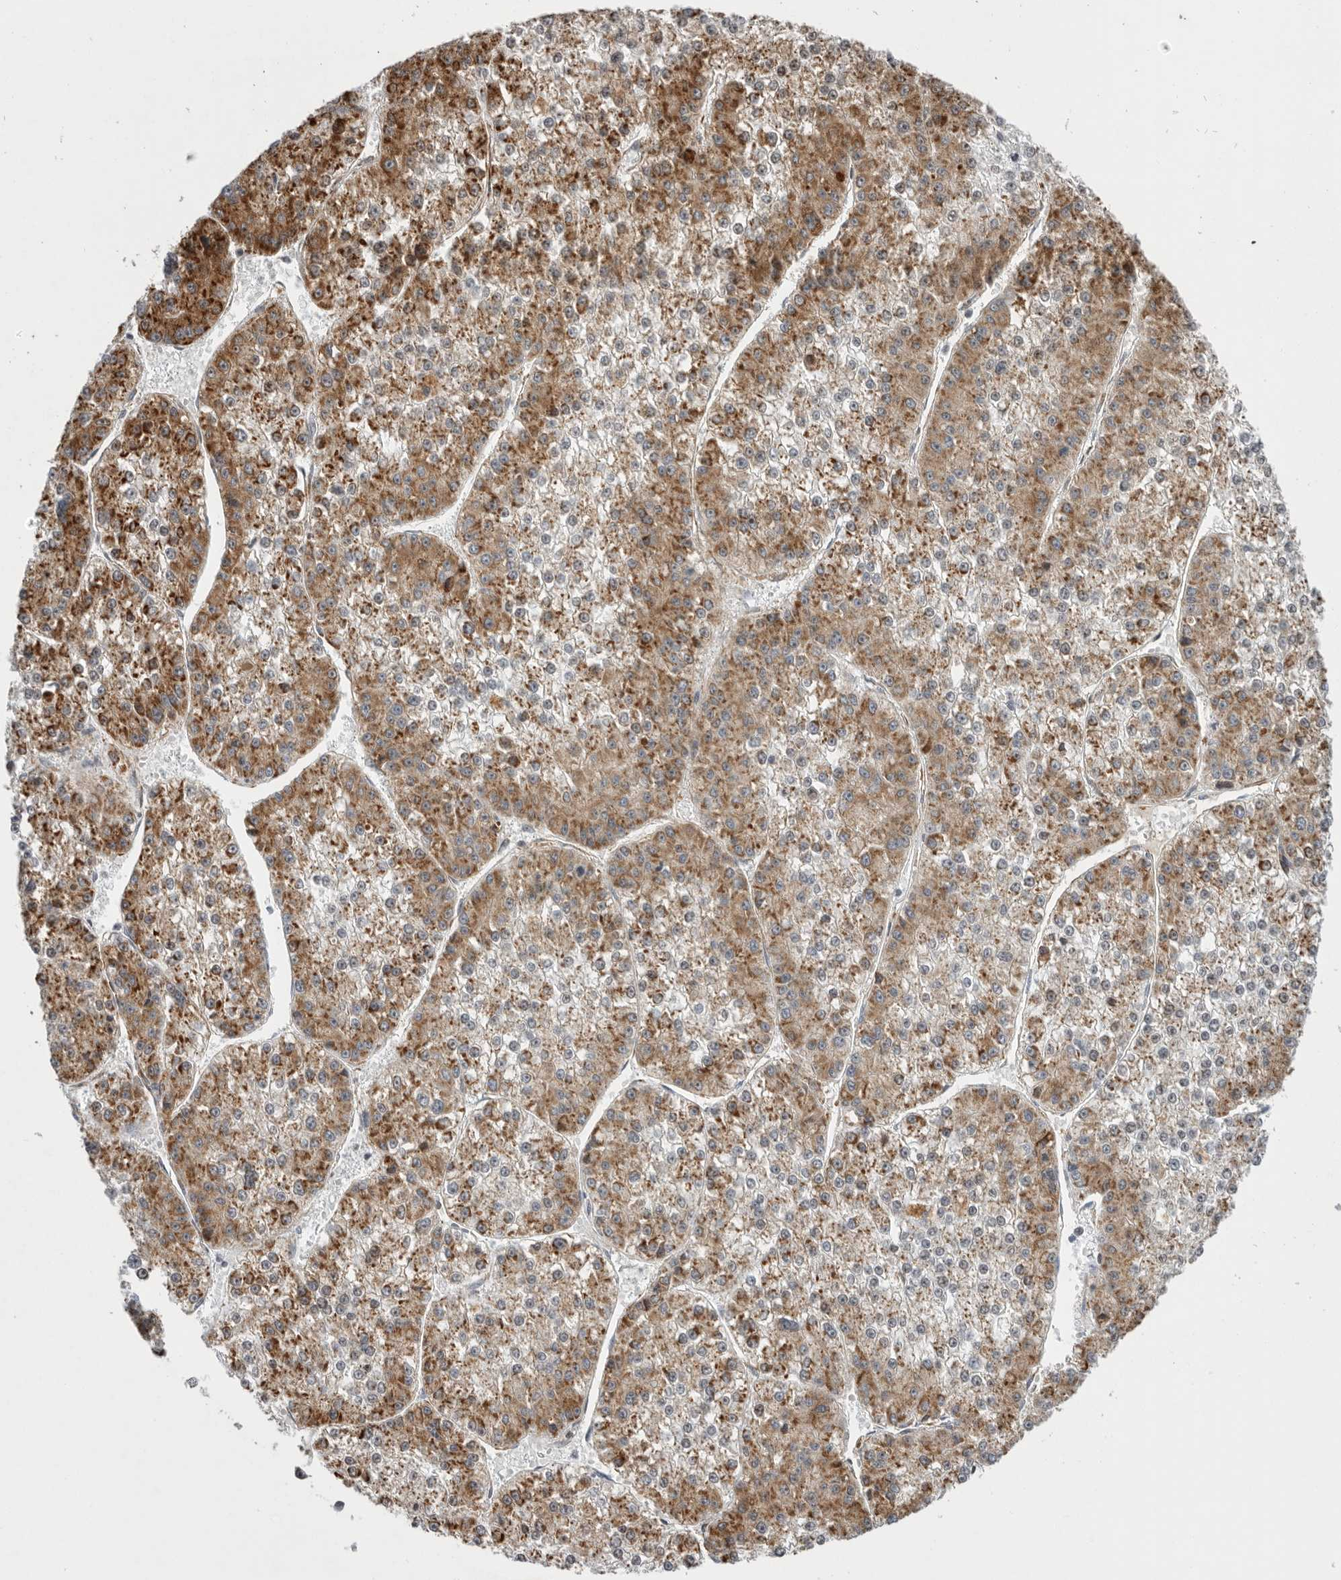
{"staining": {"intensity": "moderate", "quantity": ">75%", "location": "cytoplasmic/membranous"}, "tissue": "liver cancer", "cell_type": "Tumor cells", "image_type": "cancer", "snomed": [{"axis": "morphology", "description": "Carcinoma, Hepatocellular, NOS"}, {"axis": "topography", "description": "Liver"}], "caption": "Liver cancer stained with DAB (3,3'-diaminobenzidine) immunohistochemistry (IHC) demonstrates medium levels of moderate cytoplasmic/membranous expression in approximately >75% of tumor cells. Using DAB (brown) and hematoxylin (blue) stains, captured at high magnification using brightfield microscopy.", "gene": "FZD3", "patient": {"sex": "female", "age": 73}}